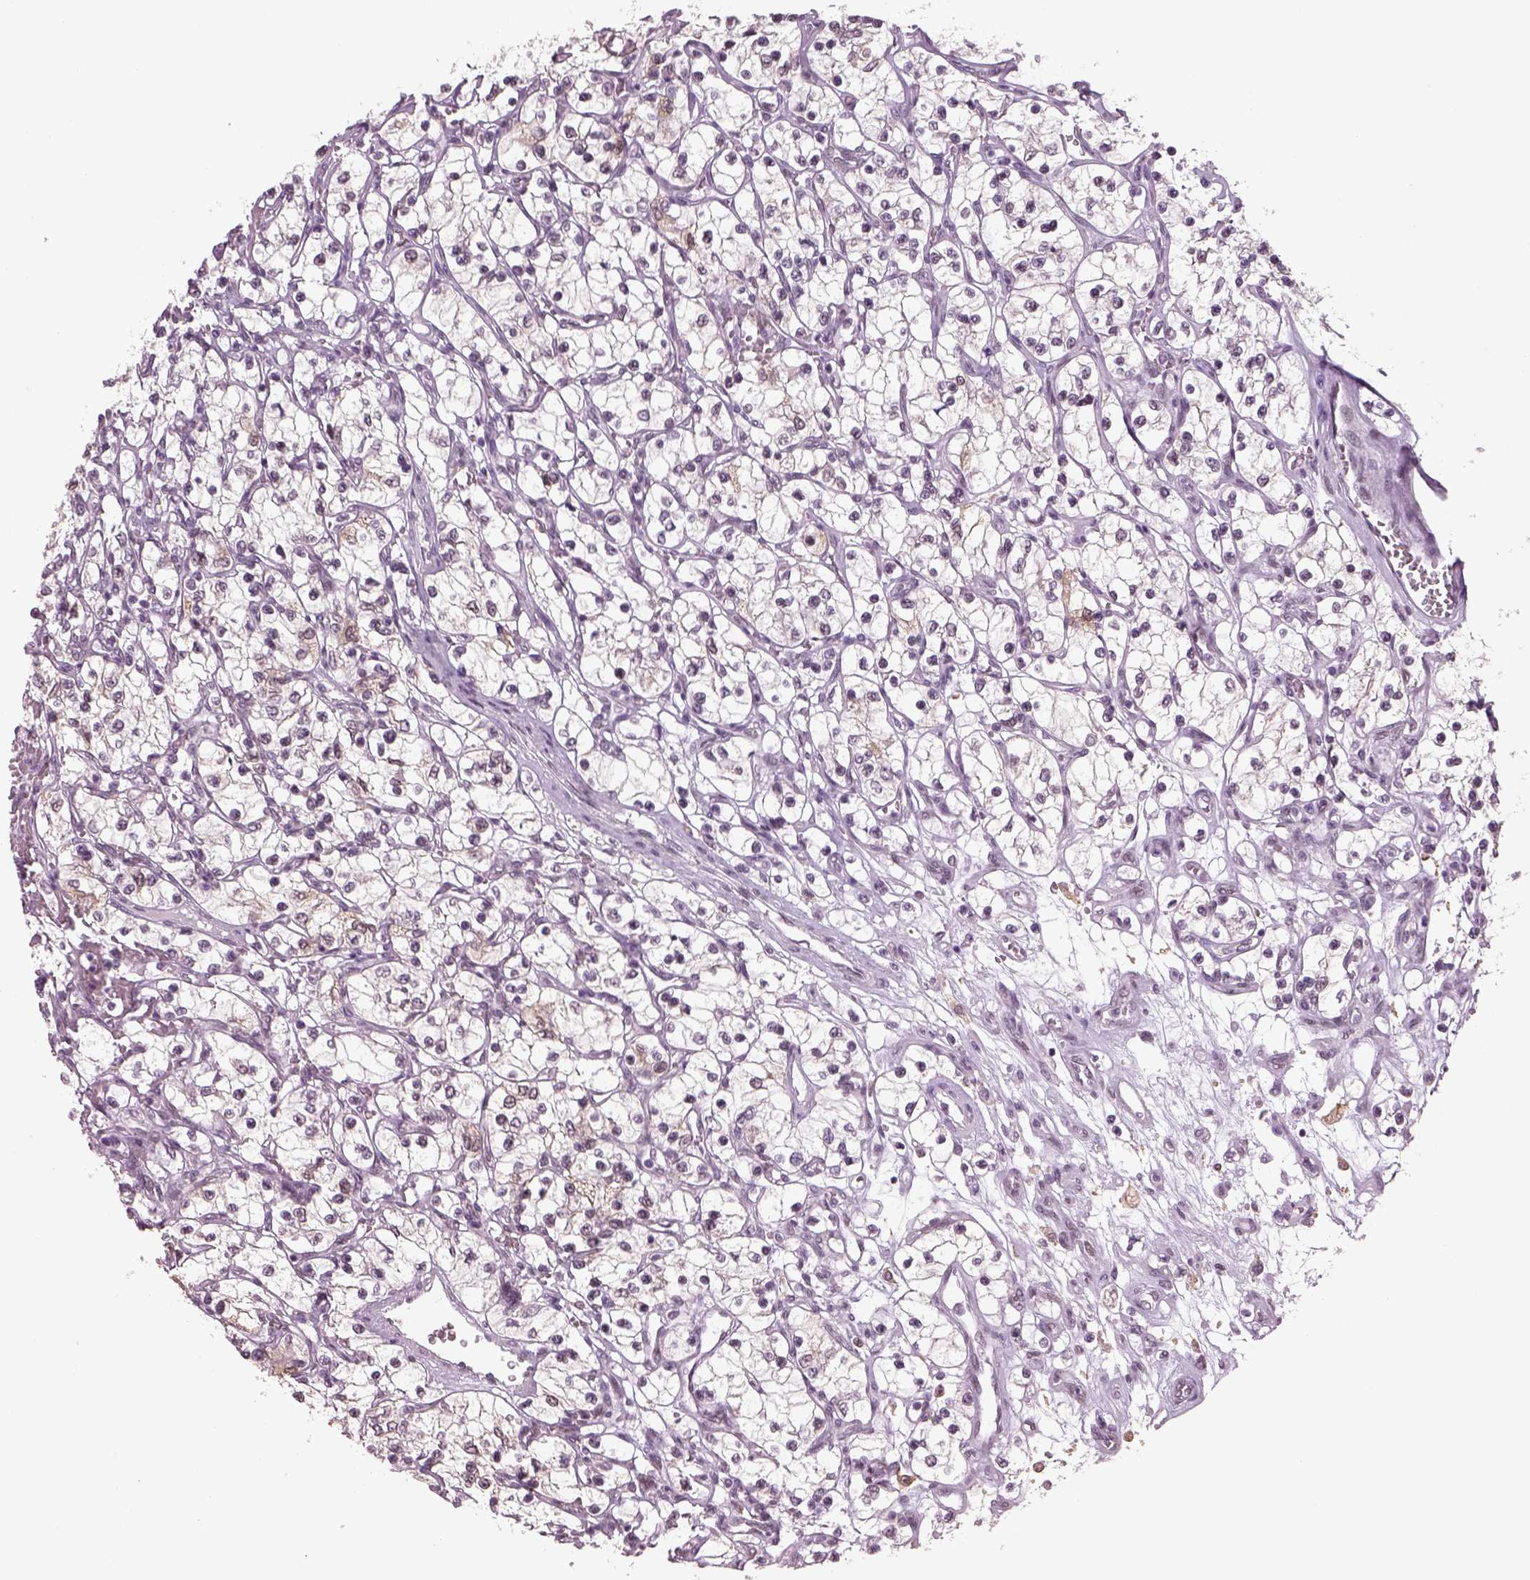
{"staining": {"intensity": "negative", "quantity": "none", "location": "none"}, "tissue": "renal cancer", "cell_type": "Tumor cells", "image_type": "cancer", "snomed": [{"axis": "morphology", "description": "Adenocarcinoma, NOS"}, {"axis": "topography", "description": "Kidney"}], "caption": "Immunohistochemical staining of renal cancer (adenocarcinoma) shows no significant expression in tumor cells.", "gene": "NAT8", "patient": {"sex": "female", "age": 69}}